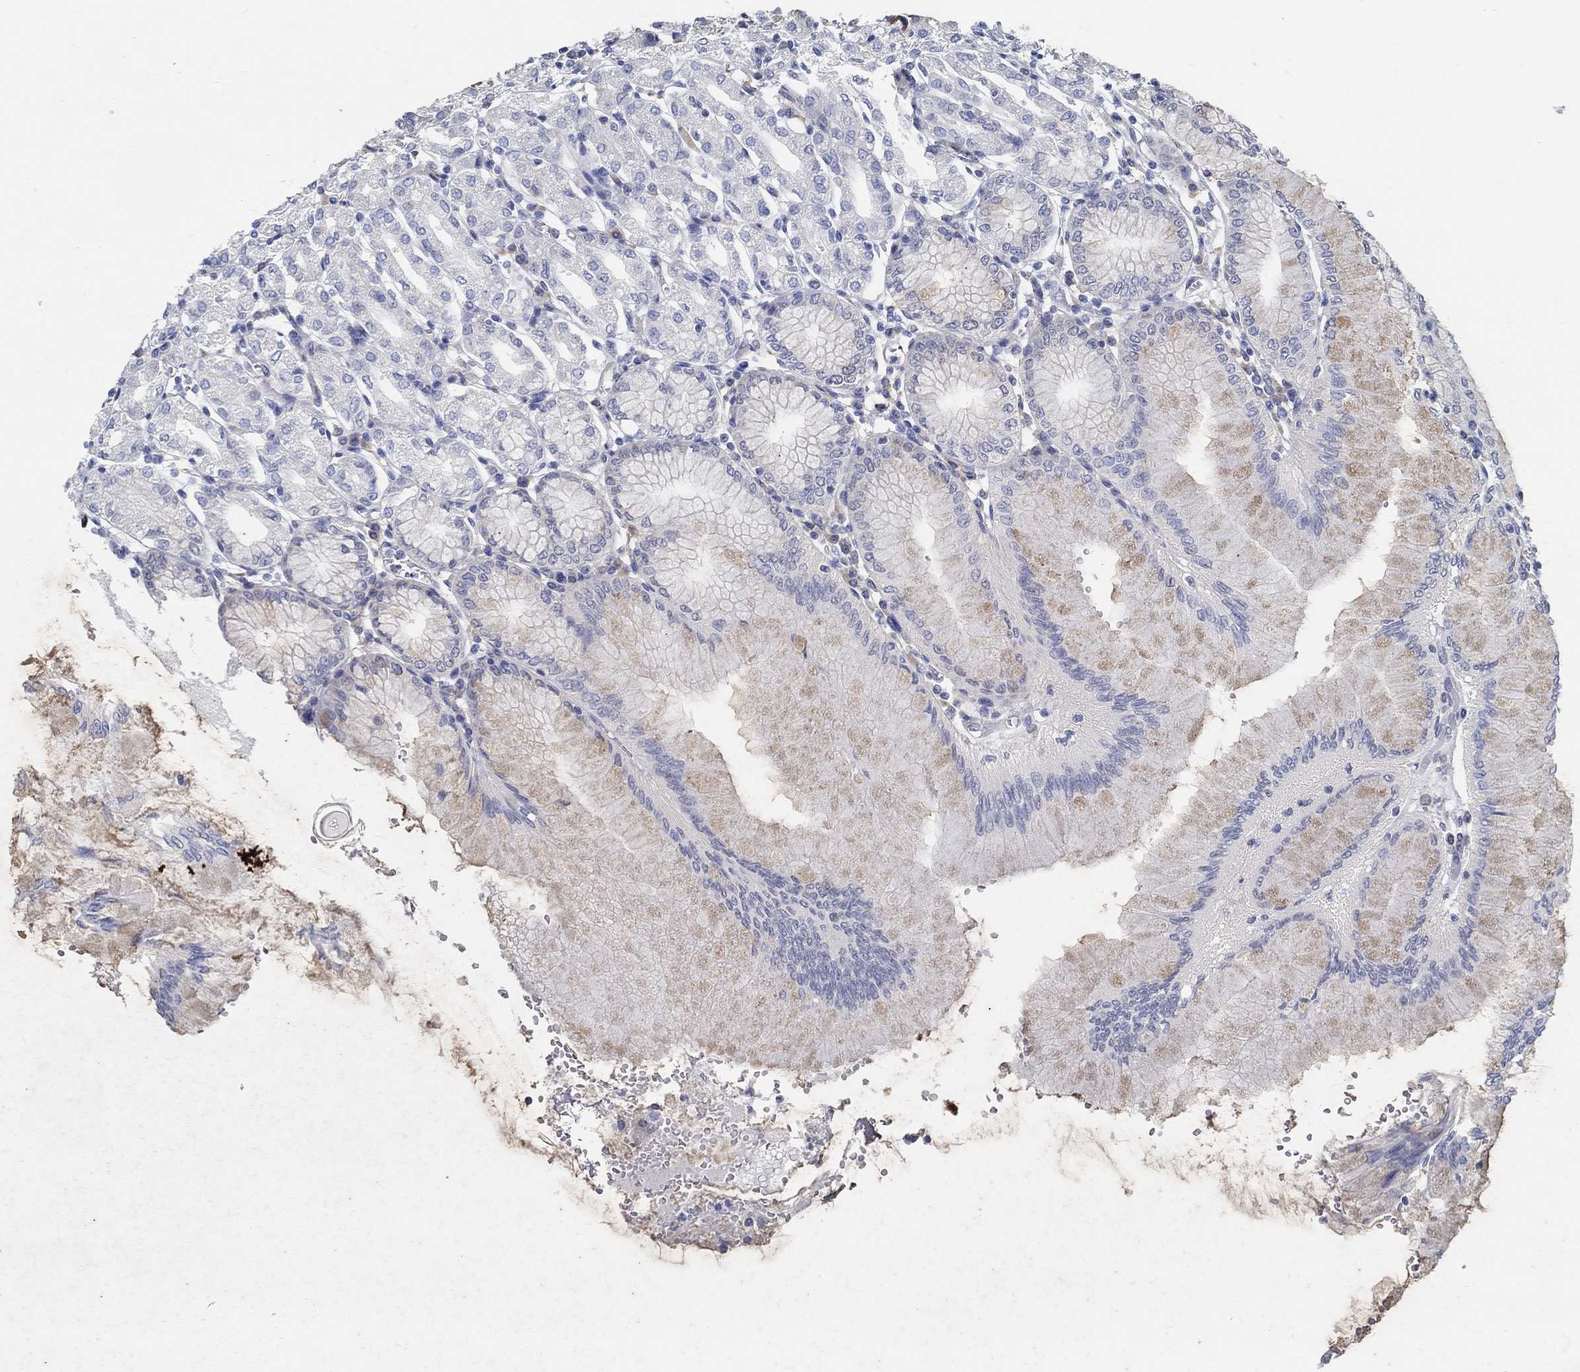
{"staining": {"intensity": "negative", "quantity": "none", "location": "none"}, "tissue": "stomach", "cell_type": "Glandular cells", "image_type": "normal", "snomed": [{"axis": "morphology", "description": "Normal tissue, NOS"}, {"axis": "topography", "description": "Skeletal muscle"}, {"axis": "topography", "description": "Stomach"}], "caption": "This histopathology image is of benign stomach stained with IHC to label a protein in brown with the nuclei are counter-stained blue. There is no positivity in glandular cells. (Immunohistochemistry (ihc), brightfield microscopy, high magnification).", "gene": "C15orf39", "patient": {"sex": "female", "age": 57}}